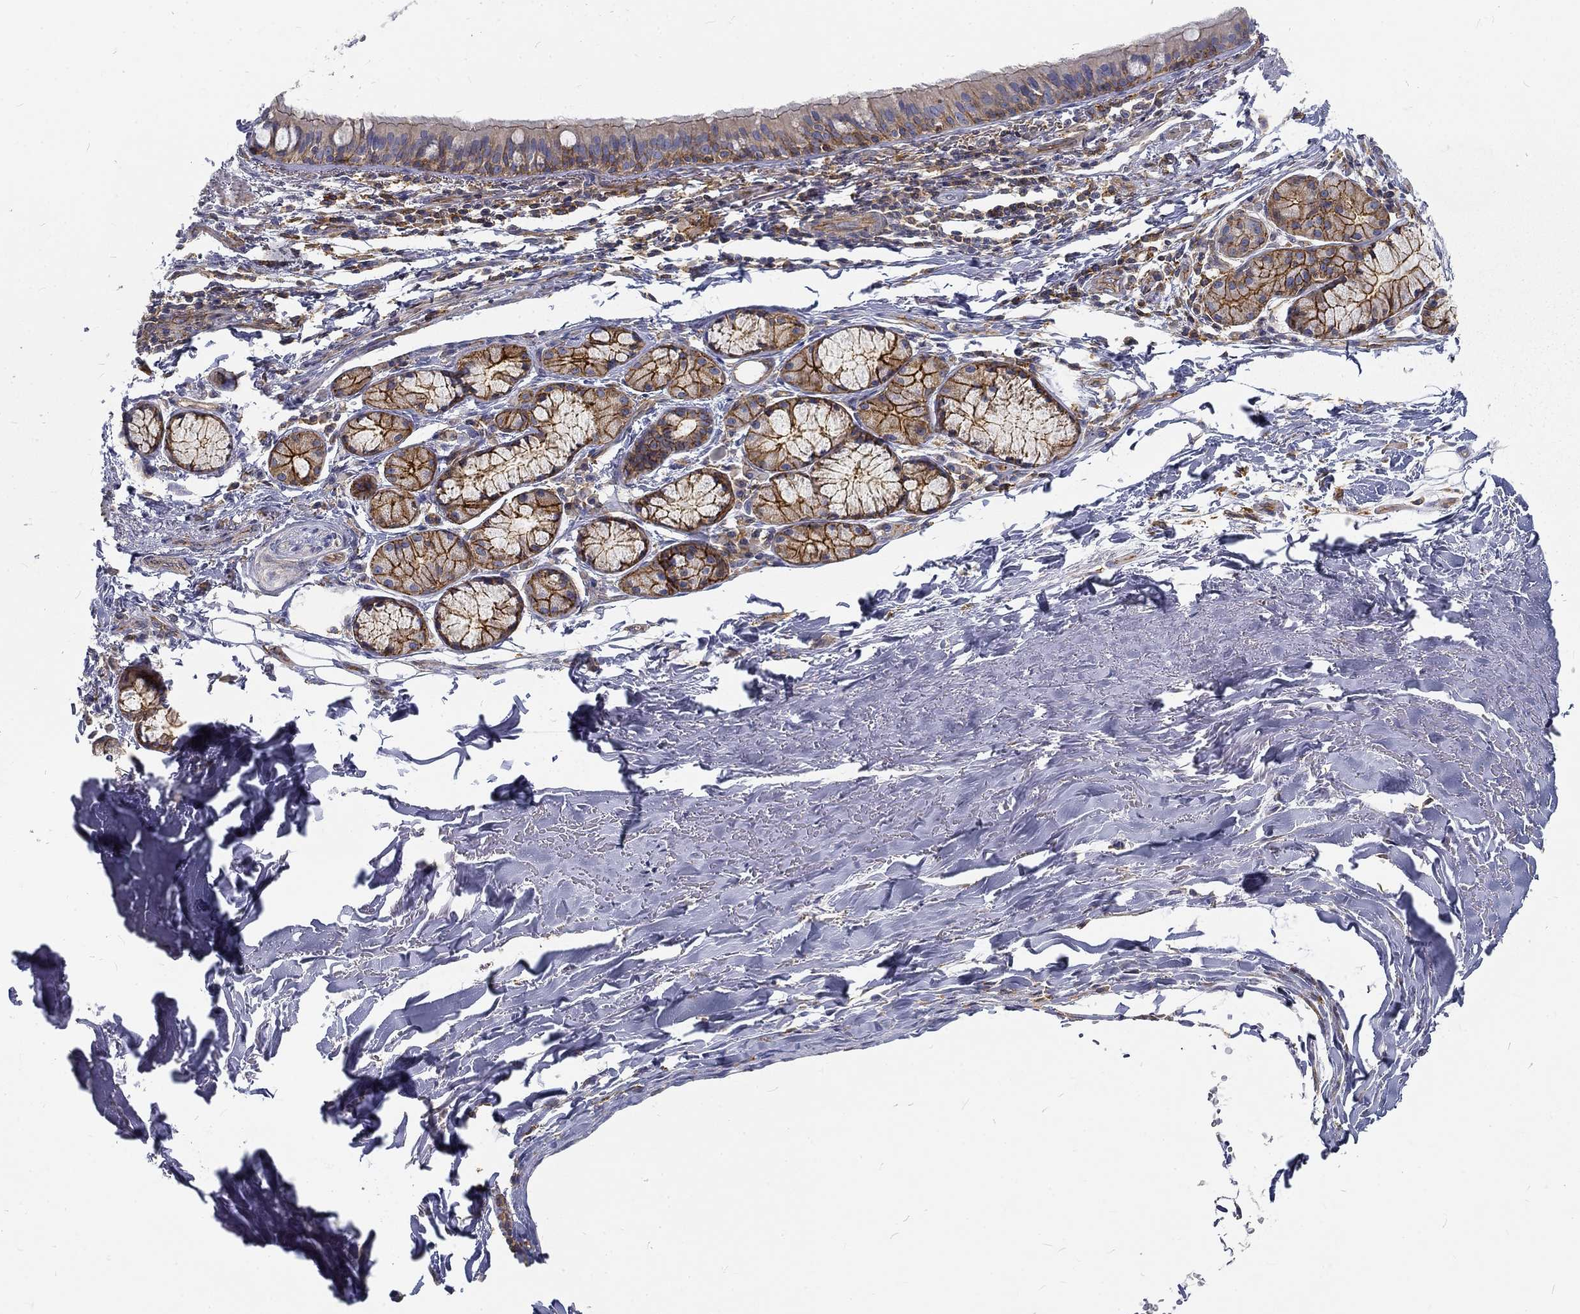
{"staining": {"intensity": "moderate", "quantity": ">75%", "location": "cytoplasmic/membranous"}, "tissue": "bronchus", "cell_type": "Respiratory epithelial cells", "image_type": "normal", "snomed": [{"axis": "morphology", "description": "Normal tissue, NOS"}, {"axis": "morphology", "description": "Squamous cell carcinoma, NOS"}, {"axis": "topography", "description": "Bronchus"}, {"axis": "topography", "description": "Lung"}], "caption": "Protein expression analysis of normal human bronchus reveals moderate cytoplasmic/membranous expression in about >75% of respiratory epithelial cells. (DAB = brown stain, brightfield microscopy at high magnification).", "gene": "MTMR11", "patient": {"sex": "male", "age": 69}}